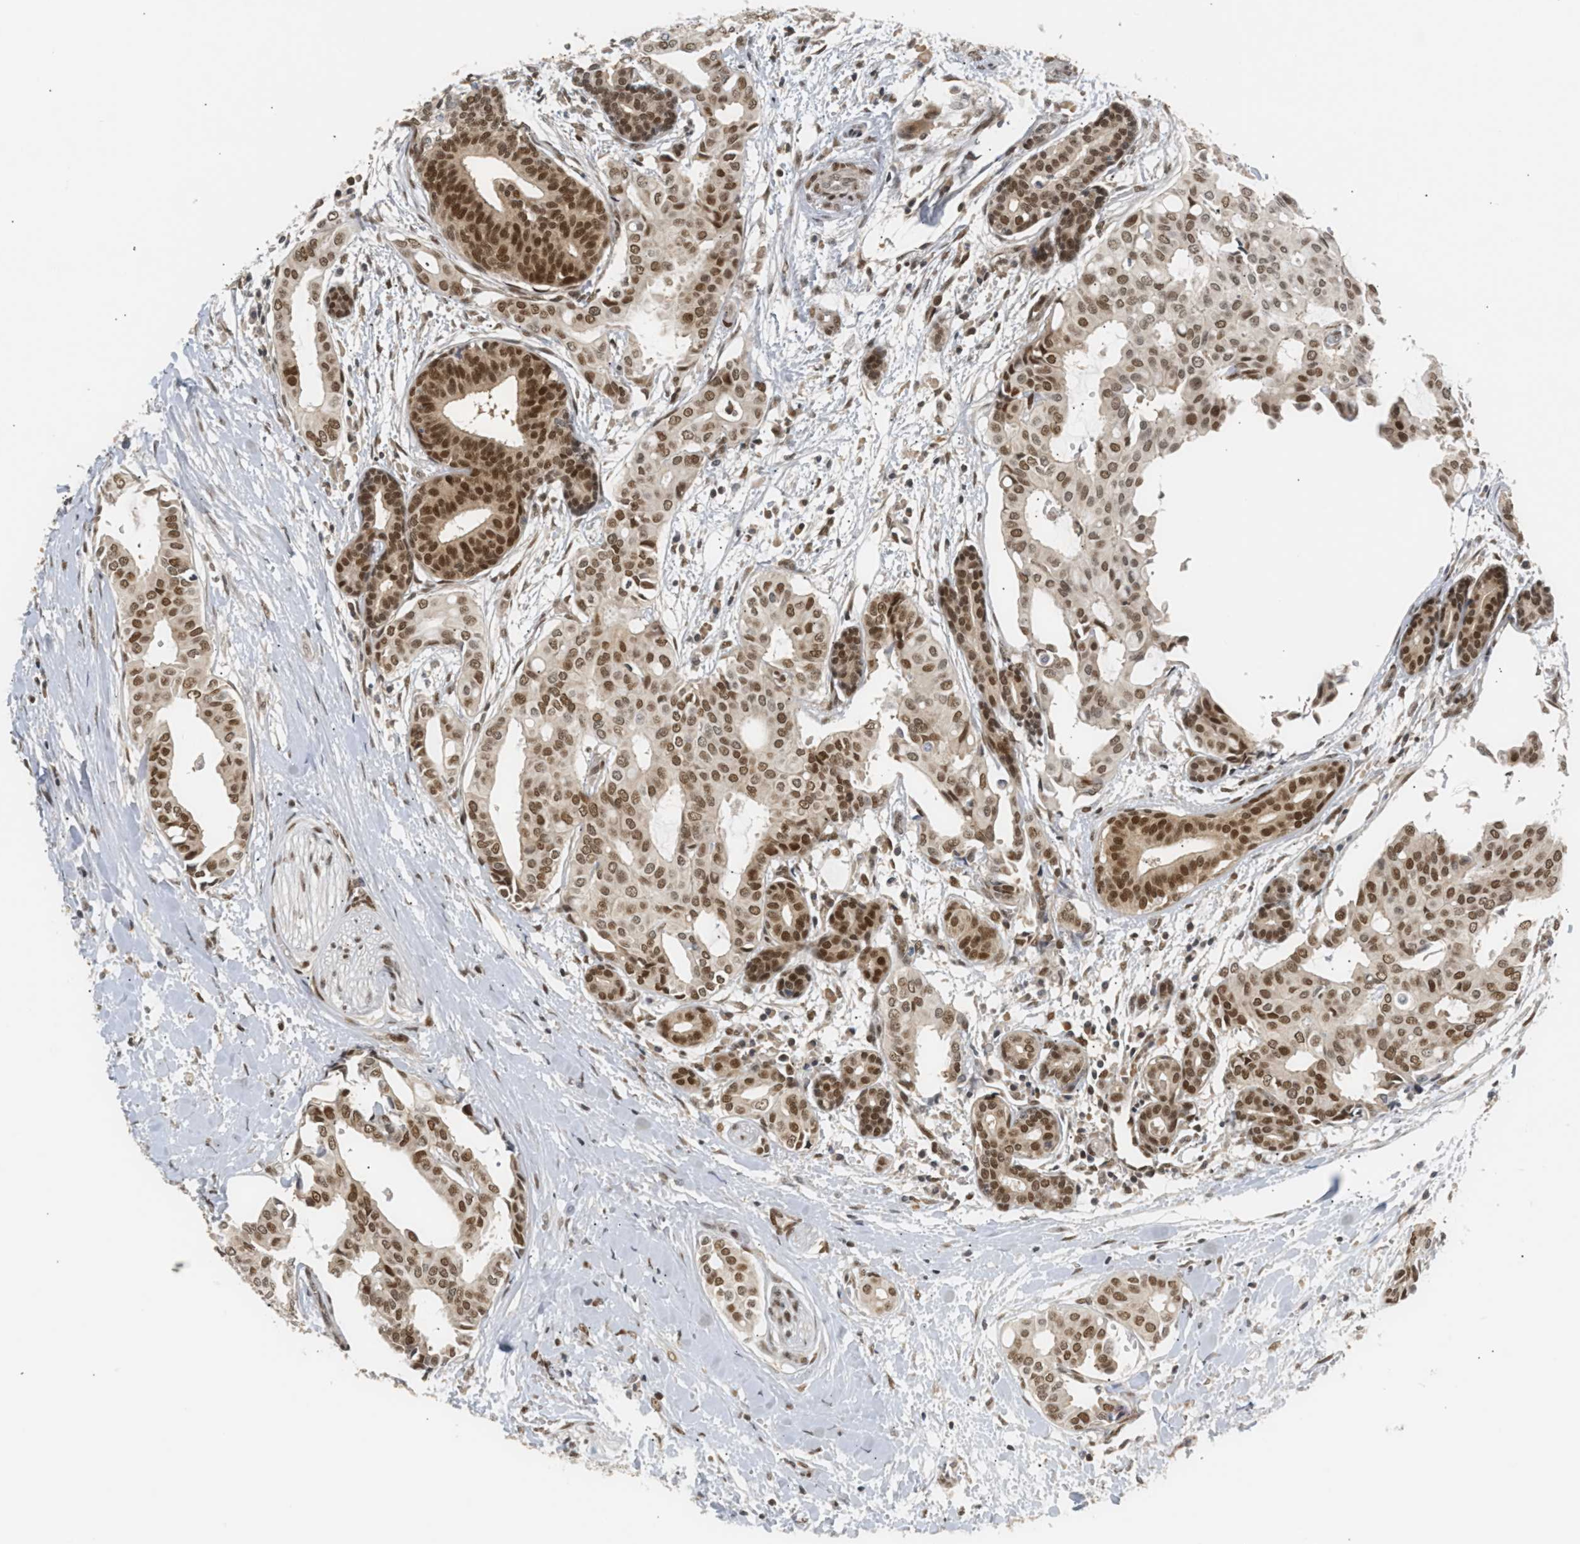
{"staining": {"intensity": "strong", "quantity": ">75%", "location": "nuclear"}, "tissue": "head and neck cancer", "cell_type": "Tumor cells", "image_type": "cancer", "snomed": [{"axis": "morphology", "description": "Adenocarcinoma, NOS"}, {"axis": "topography", "description": "Salivary gland"}, {"axis": "topography", "description": "Head-Neck"}], "caption": "Strong nuclear positivity for a protein is seen in about >75% of tumor cells of head and neck adenocarcinoma using IHC.", "gene": "SSBP2", "patient": {"sex": "female", "age": 59}}